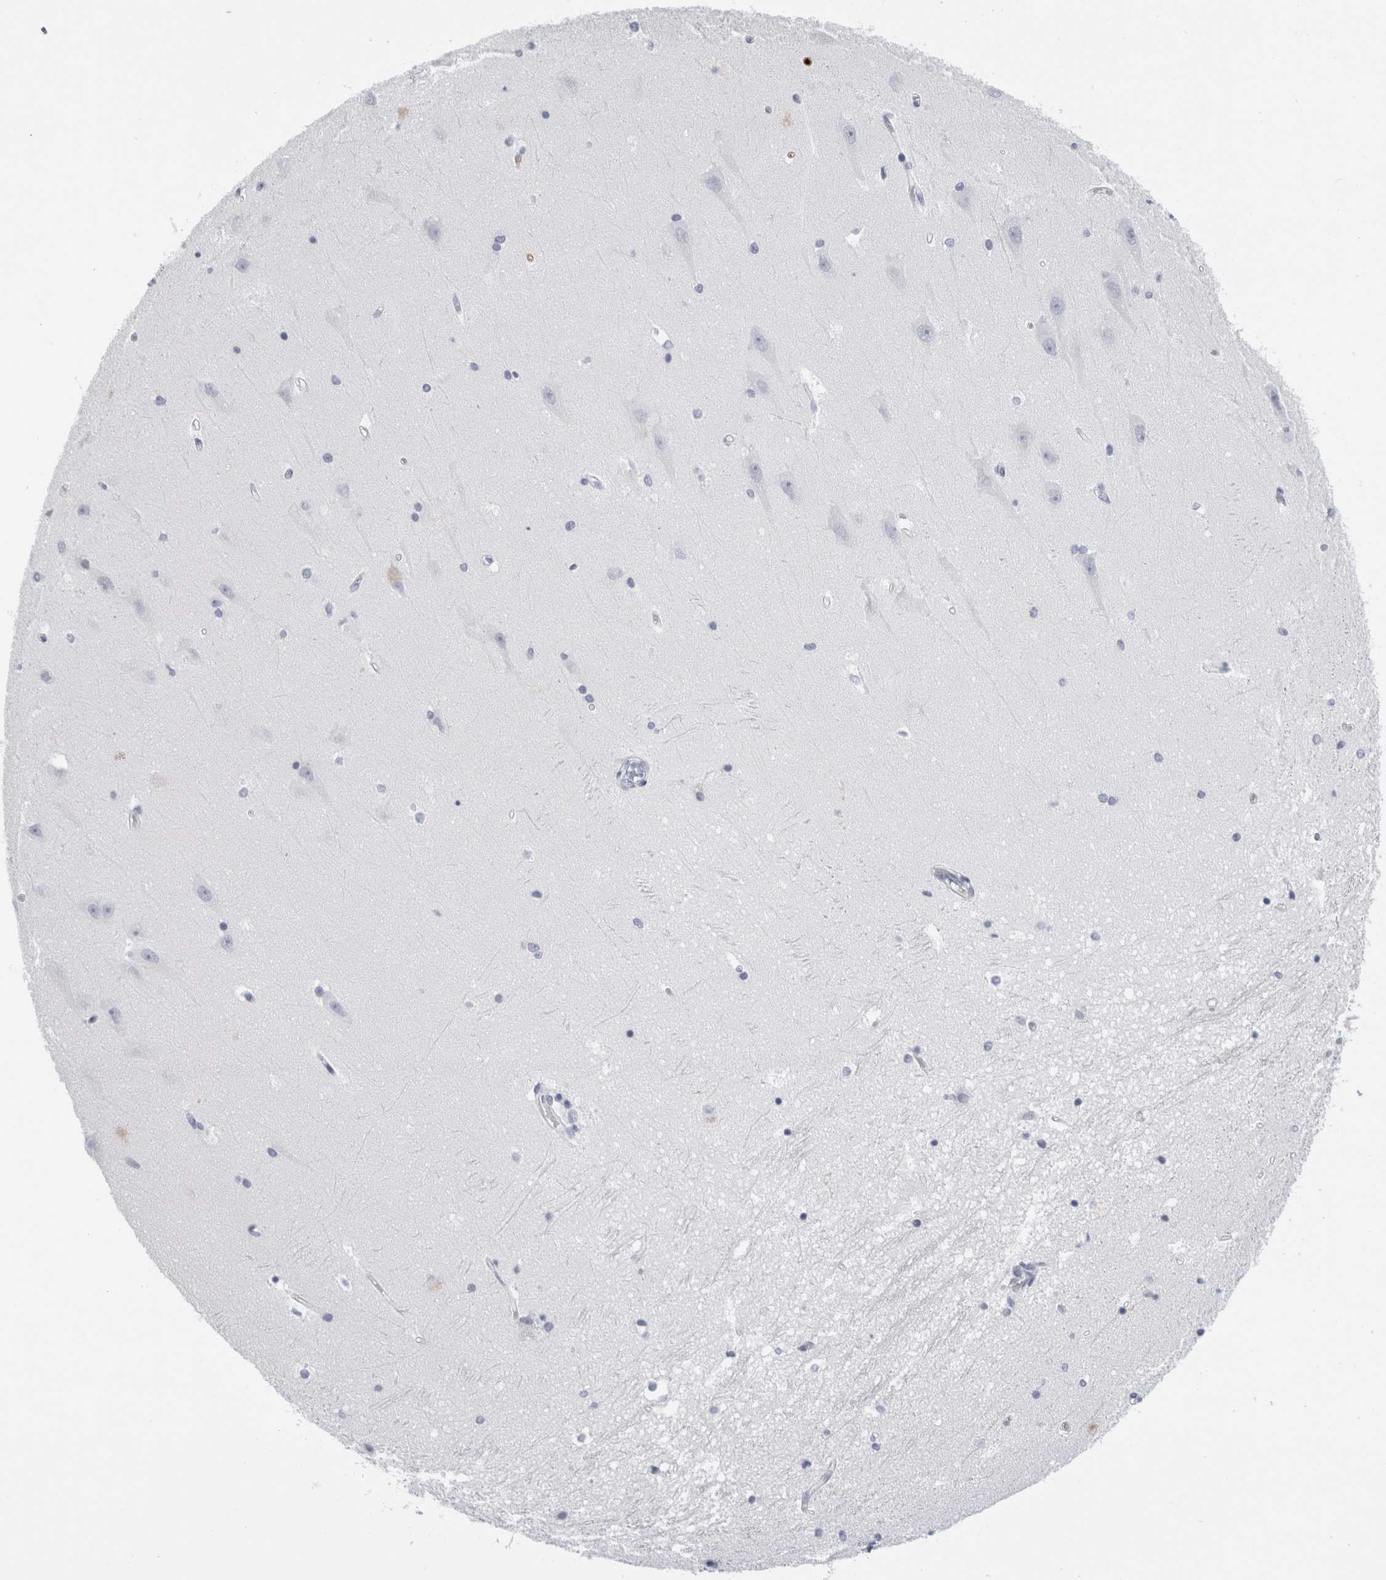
{"staining": {"intensity": "negative", "quantity": "none", "location": "none"}, "tissue": "hippocampus", "cell_type": "Glial cells", "image_type": "normal", "snomed": [{"axis": "morphology", "description": "Normal tissue, NOS"}, {"axis": "topography", "description": "Hippocampus"}], "caption": "This is an IHC histopathology image of unremarkable hippocampus. There is no staining in glial cells.", "gene": "S100A8", "patient": {"sex": "male", "age": 45}}